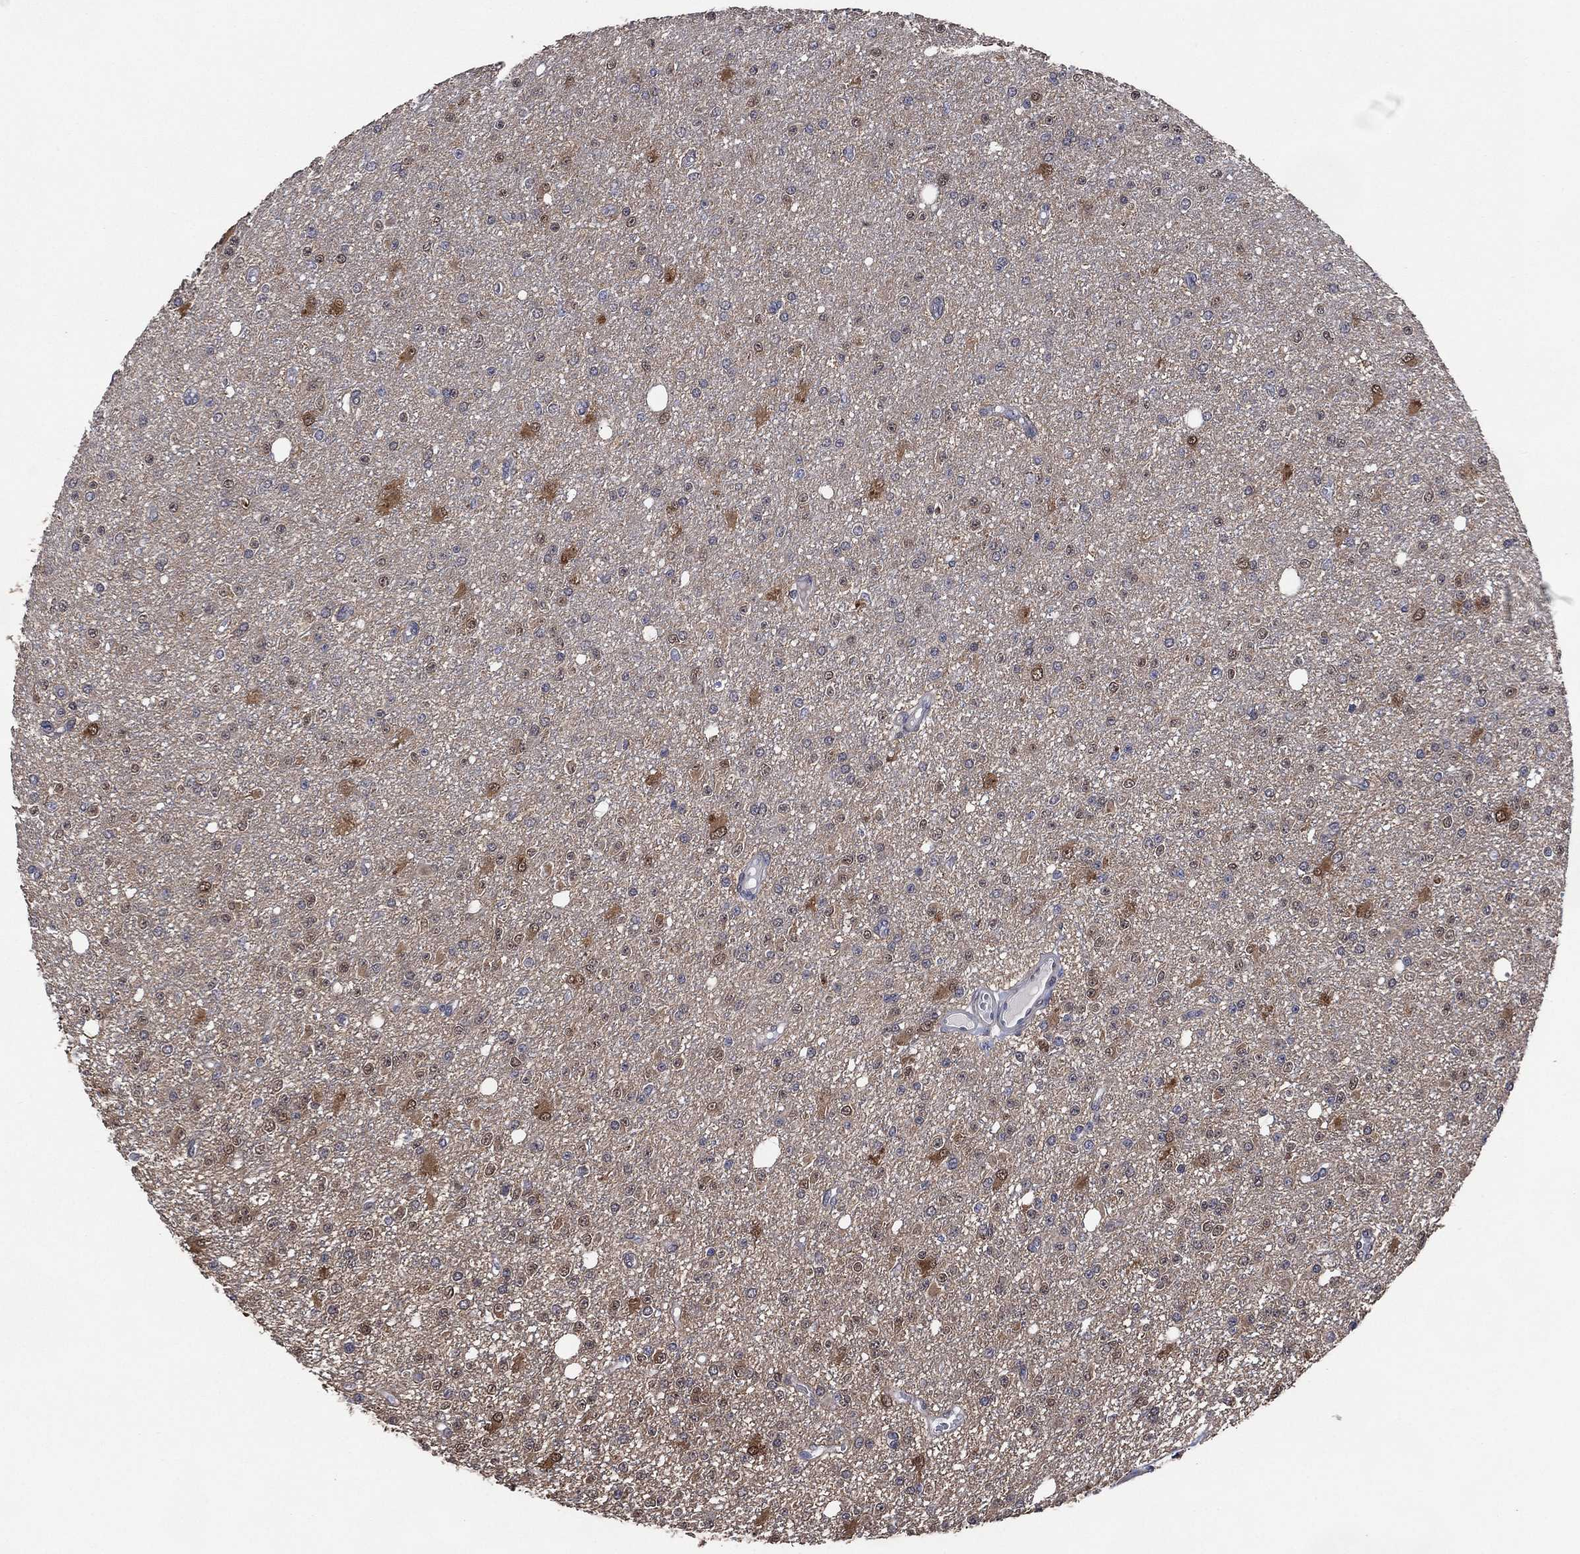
{"staining": {"intensity": "moderate", "quantity": "<25%", "location": "cytoplasmic/membranous"}, "tissue": "glioma", "cell_type": "Tumor cells", "image_type": "cancer", "snomed": [{"axis": "morphology", "description": "Glioma, malignant, Low grade"}, {"axis": "topography", "description": "Brain"}], "caption": "This histopathology image reveals immunohistochemistry staining of low-grade glioma (malignant), with low moderate cytoplasmic/membranous staining in approximately <25% of tumor cells.", "gene": "AK1", "patient": {"sex": "female", "age": 45}}